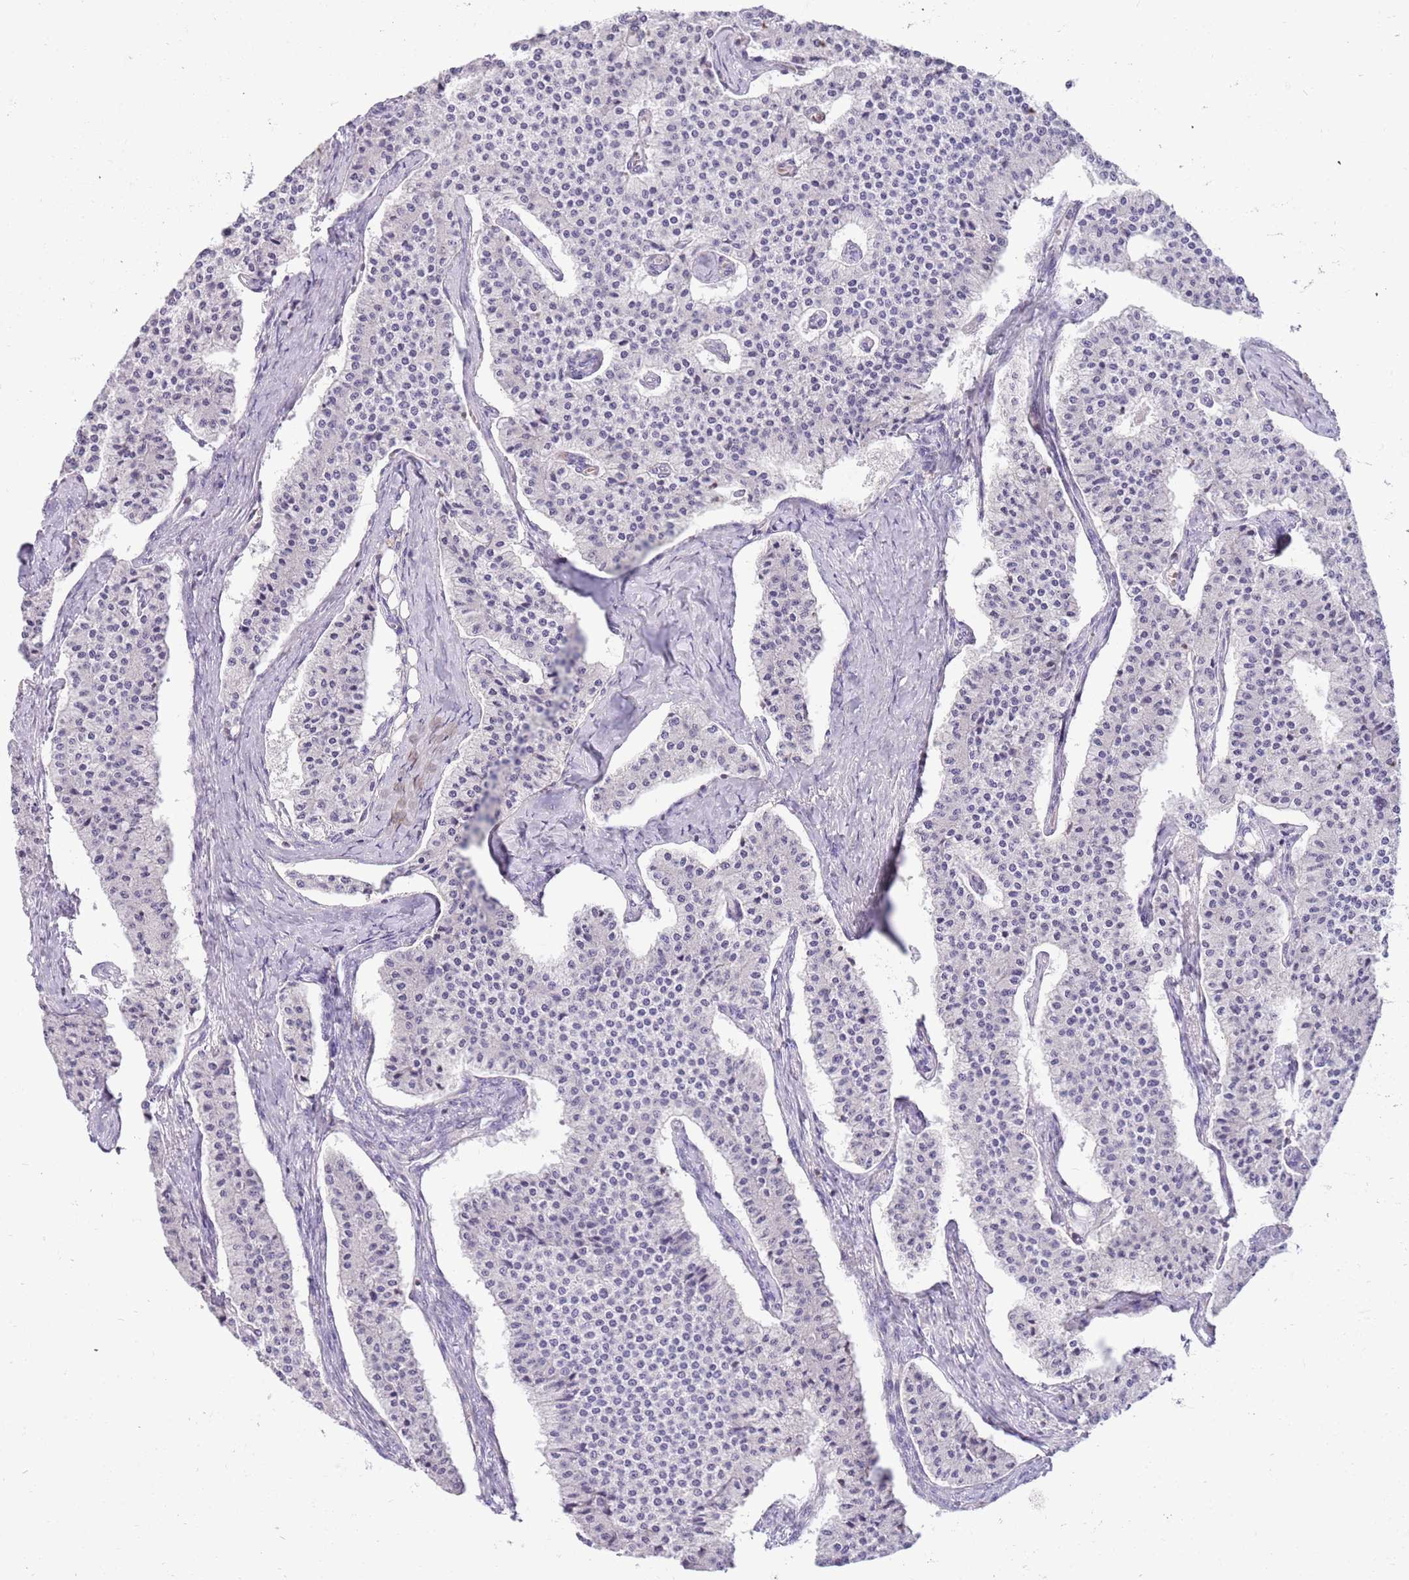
{"staining": {"intensity": "negative", "quantity": "none", "location": "none"}, "tissue": "carcinoid", "cell_type": "Tumor cells", "image_type": "cancer", "snomed": [{"axis": "morphology", "description": "Carcinoid, malignant, NOS"}, {"axis": "topography", "description": "Colon"}], "caption": "There is no significant expression in tumor cells of carcinoid (malignant). Brightfield microscopy of immunohistochemistry (IHC) stained with DAB (brown) and hematoxylin (blue), captured at high magnification.", "gene": "OR4Q3", "patient": {"sex": "female", "age": 52}}